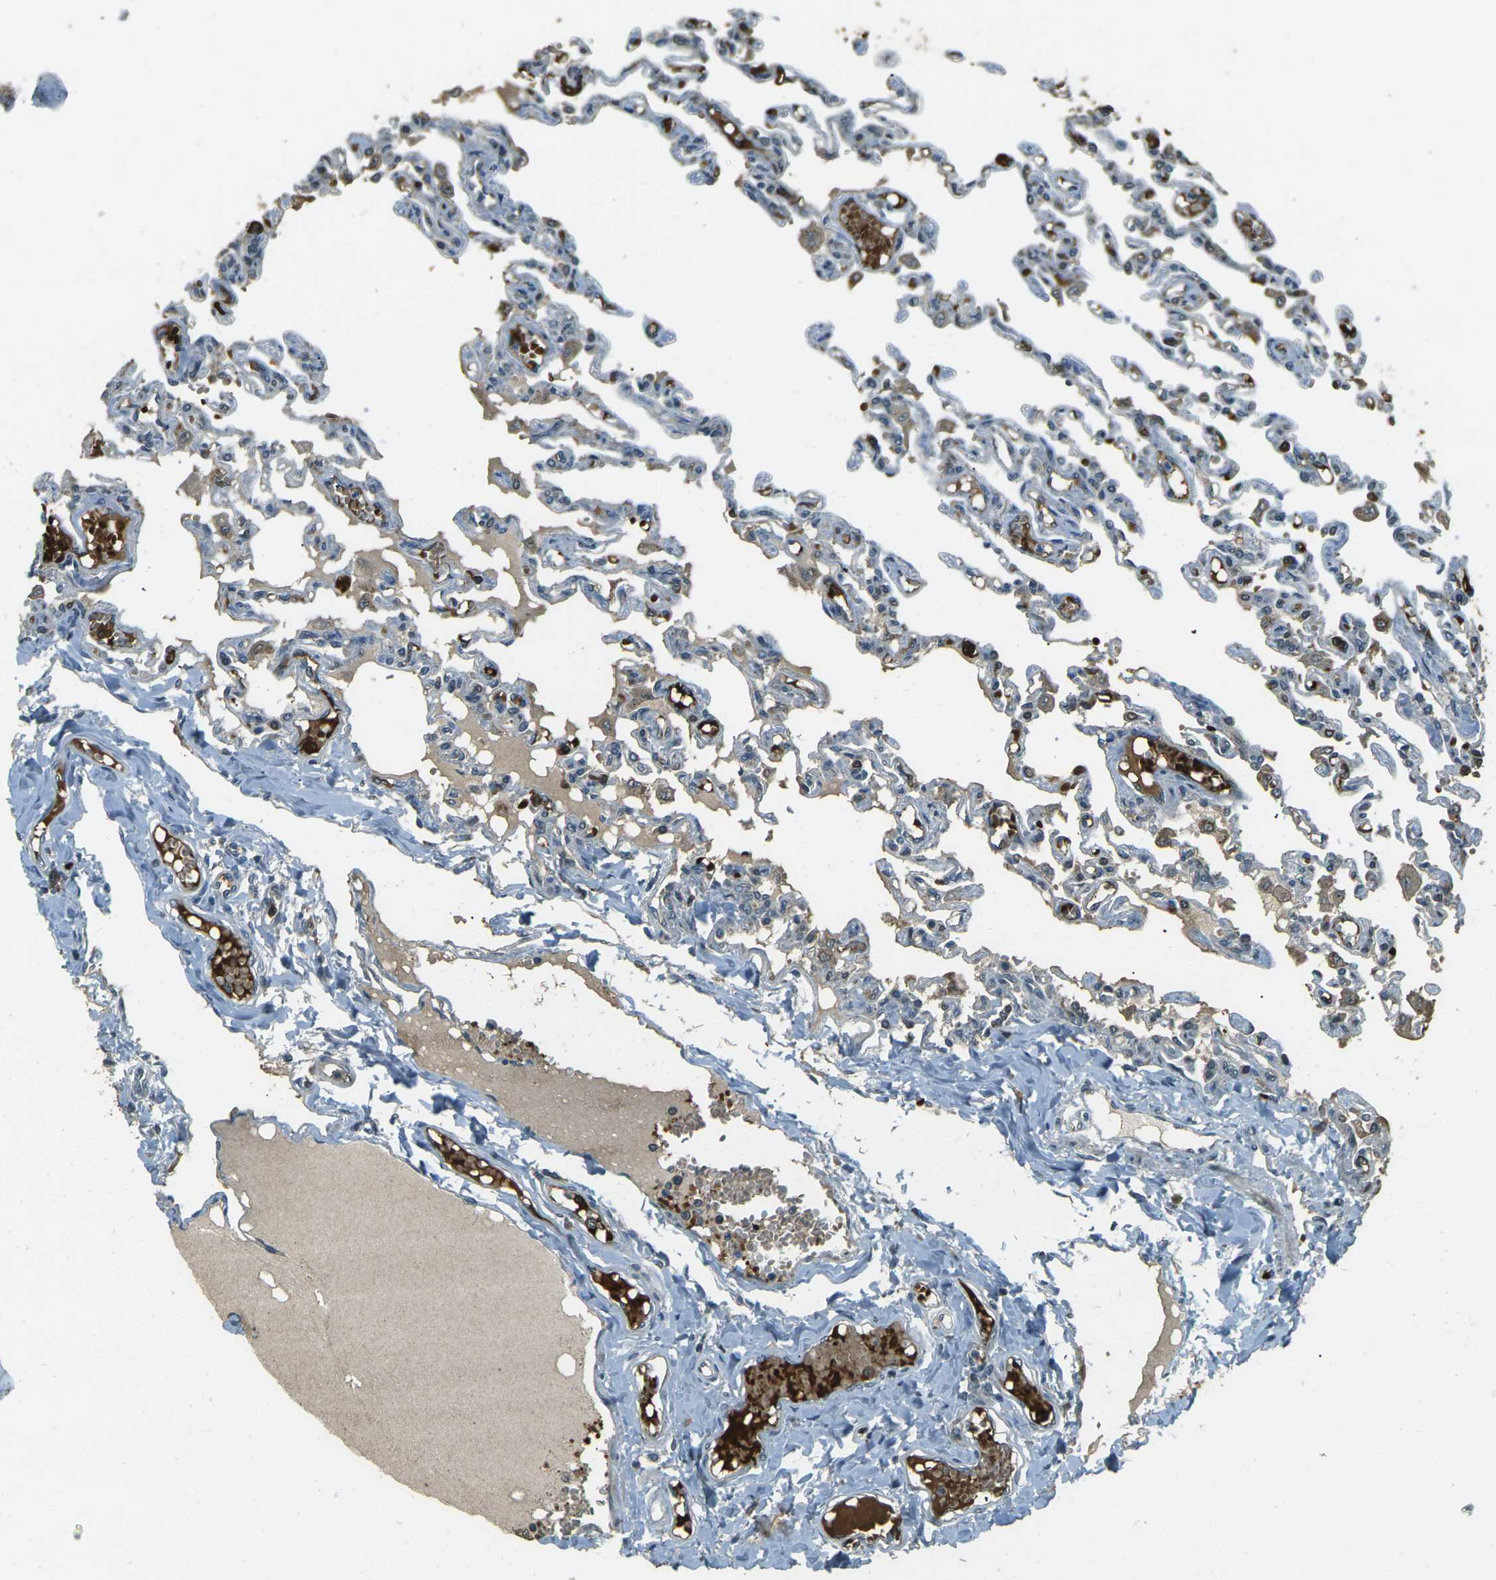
{"staining": {"intensity": "weak", "quantity": "25%-75%", "location": "cytoplasmic/membranous"}, "tissue": "lung", "cell_type": "Alveolar cells", "image_type": "normal", "snomed": [{"axis": "morphology", "description": "Normal tissue, NOS"}, {"axis": "topography", "description": "Lung"}], "caption": "DAB immunohistochemical staining of unremarkable lung displays weak cytoplasmic/membranous protein positivity in about 25%-75% of alveolar cells. The staining was performed using DAB to visualize the protein expression in brown, while the nuclei were stained in blue with hematoxylin (Magnification: 20x).", "gene": "TOR1A", "patient": {"sex": "male", "age": 21}}